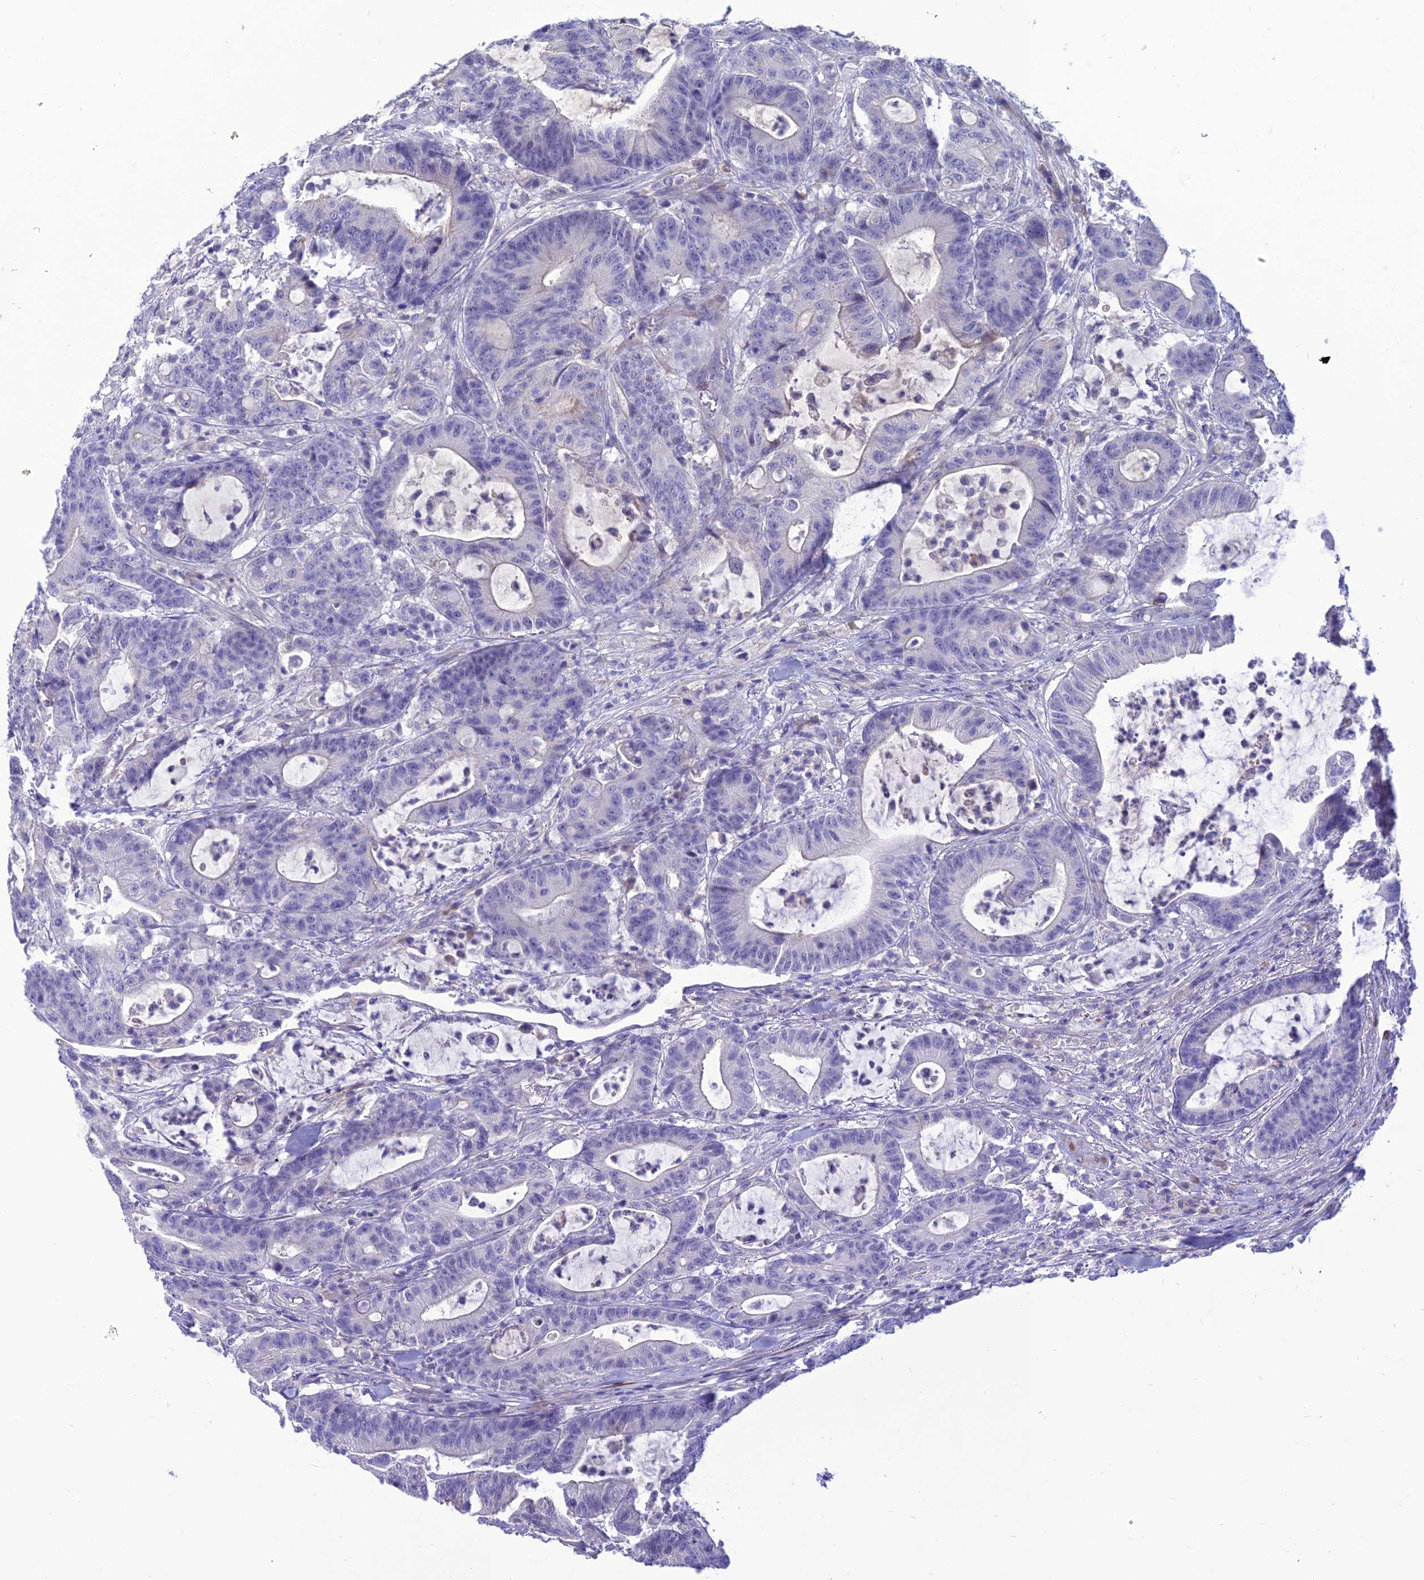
{"staining": {"intensity": "negative", "quantity": "none", "location": "none"}, "tissue": "colorectal cancer", "cell_type": "Tumor cells", "image_type": "cancer", "snomed": [{"axis": "morphology", "description": "Adenocarcinoma, NOS"}, {"axis": "topography", "description": "Colon"}], "caption": "This is an immunohistochemistry (IHC) micrograph of human colorectal cancer (adenocarcinoma). There is no staining in tumor cells.", "gene": "TEKT3", "patient": {"sex": "female", "age": 84}}